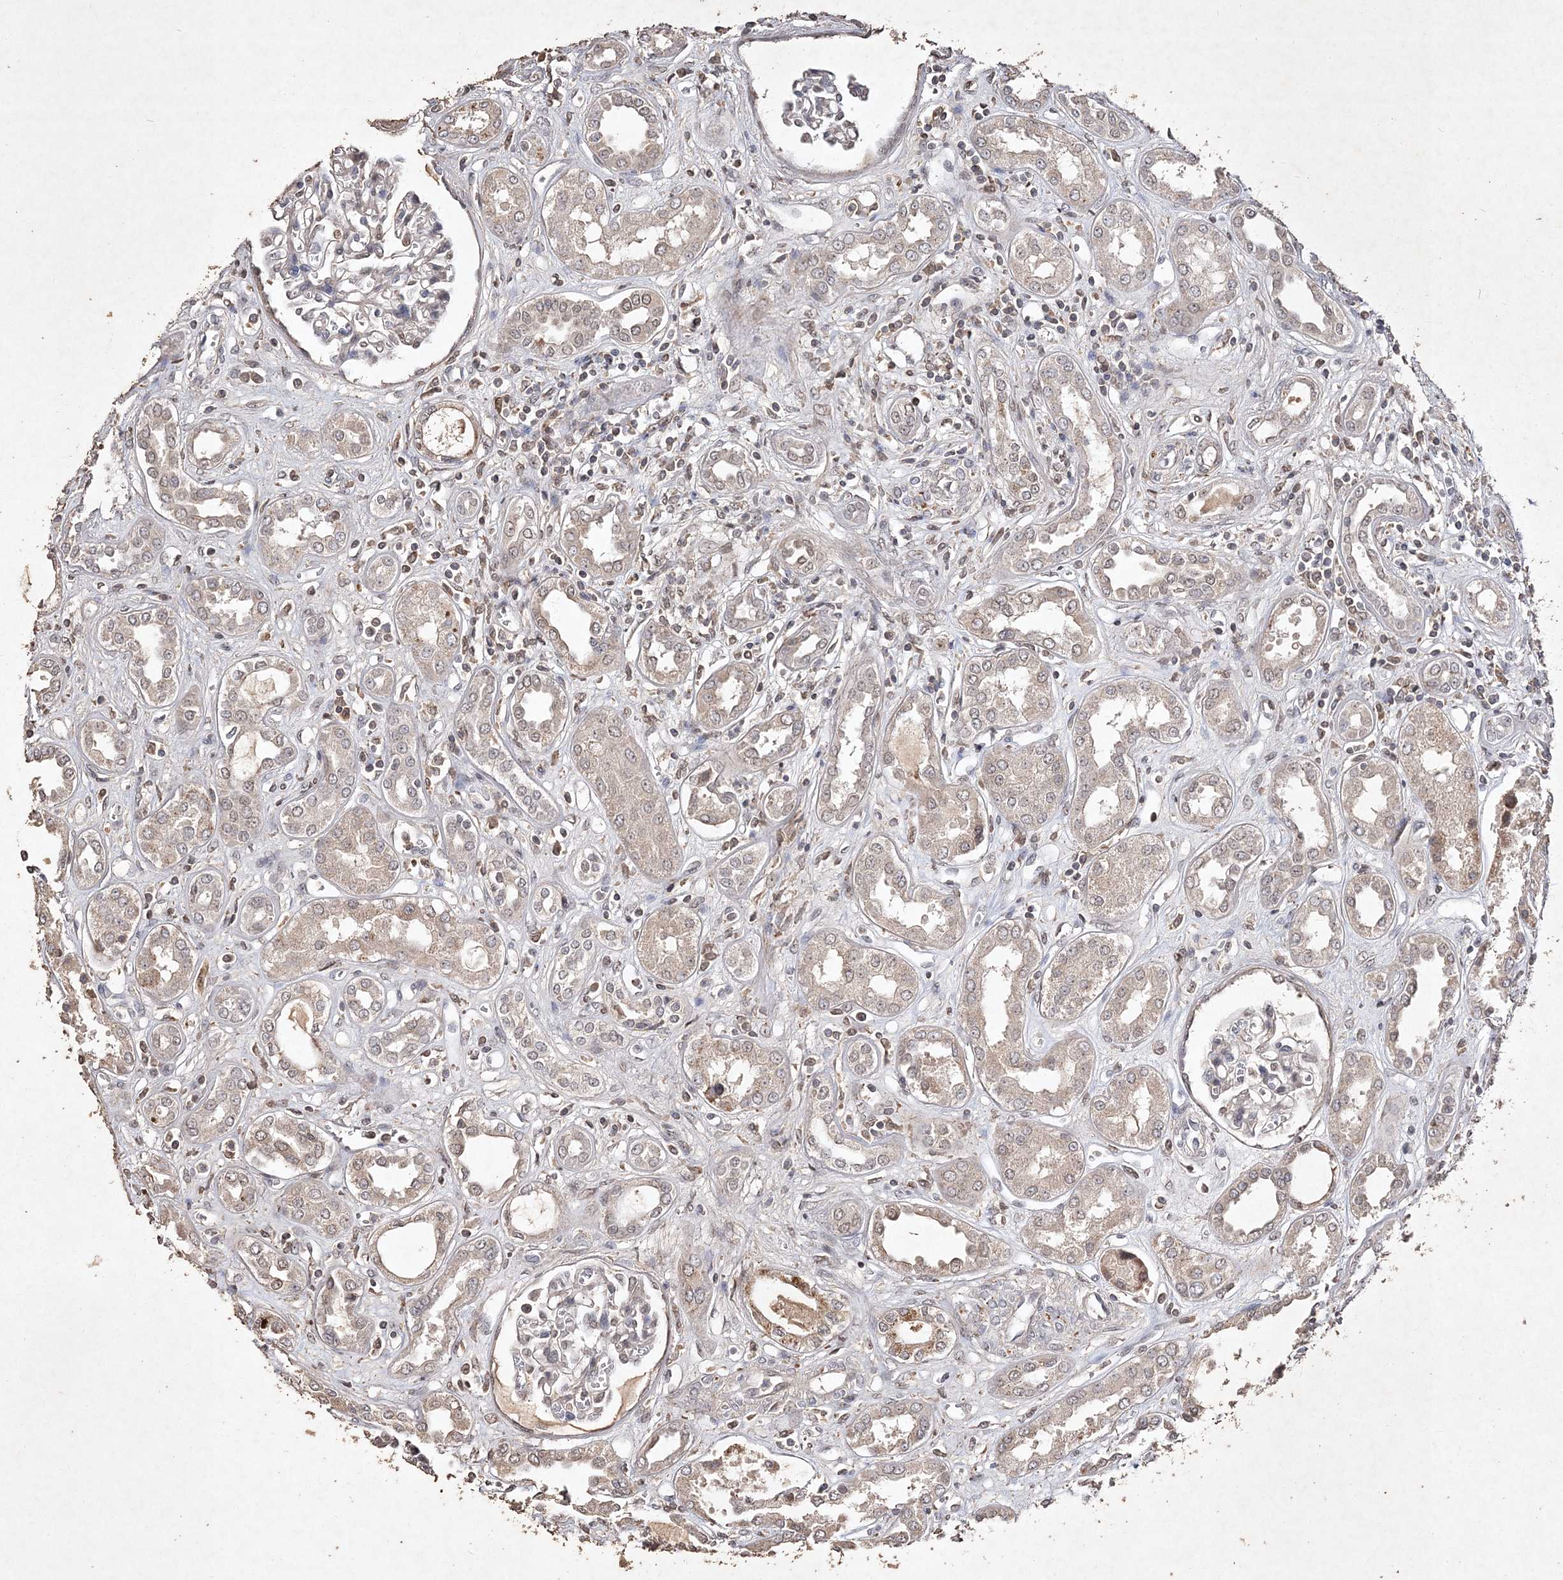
{"staining": {"intensity": "moderate", "quantity": "25%-75%", "location": "nuclear"}, "tissue": "kidney", "cell_type": "Cells in glomeruli", "image_type": "normal", "snomed": [{"axis": "morphology", "description": "Normal tissue, NOS"}, {"axis": "topography", "description": "Kidney"}], "caption": "This histopathology image displays benign kidney stained with IHC to label a protein in brown. The nuclear of cells in glomeruli show moderate positivity for the protein. Nuclei are counter-stained blue.", "gene": "C3orf38", "patient": {"sex": "male", "age": 59}}